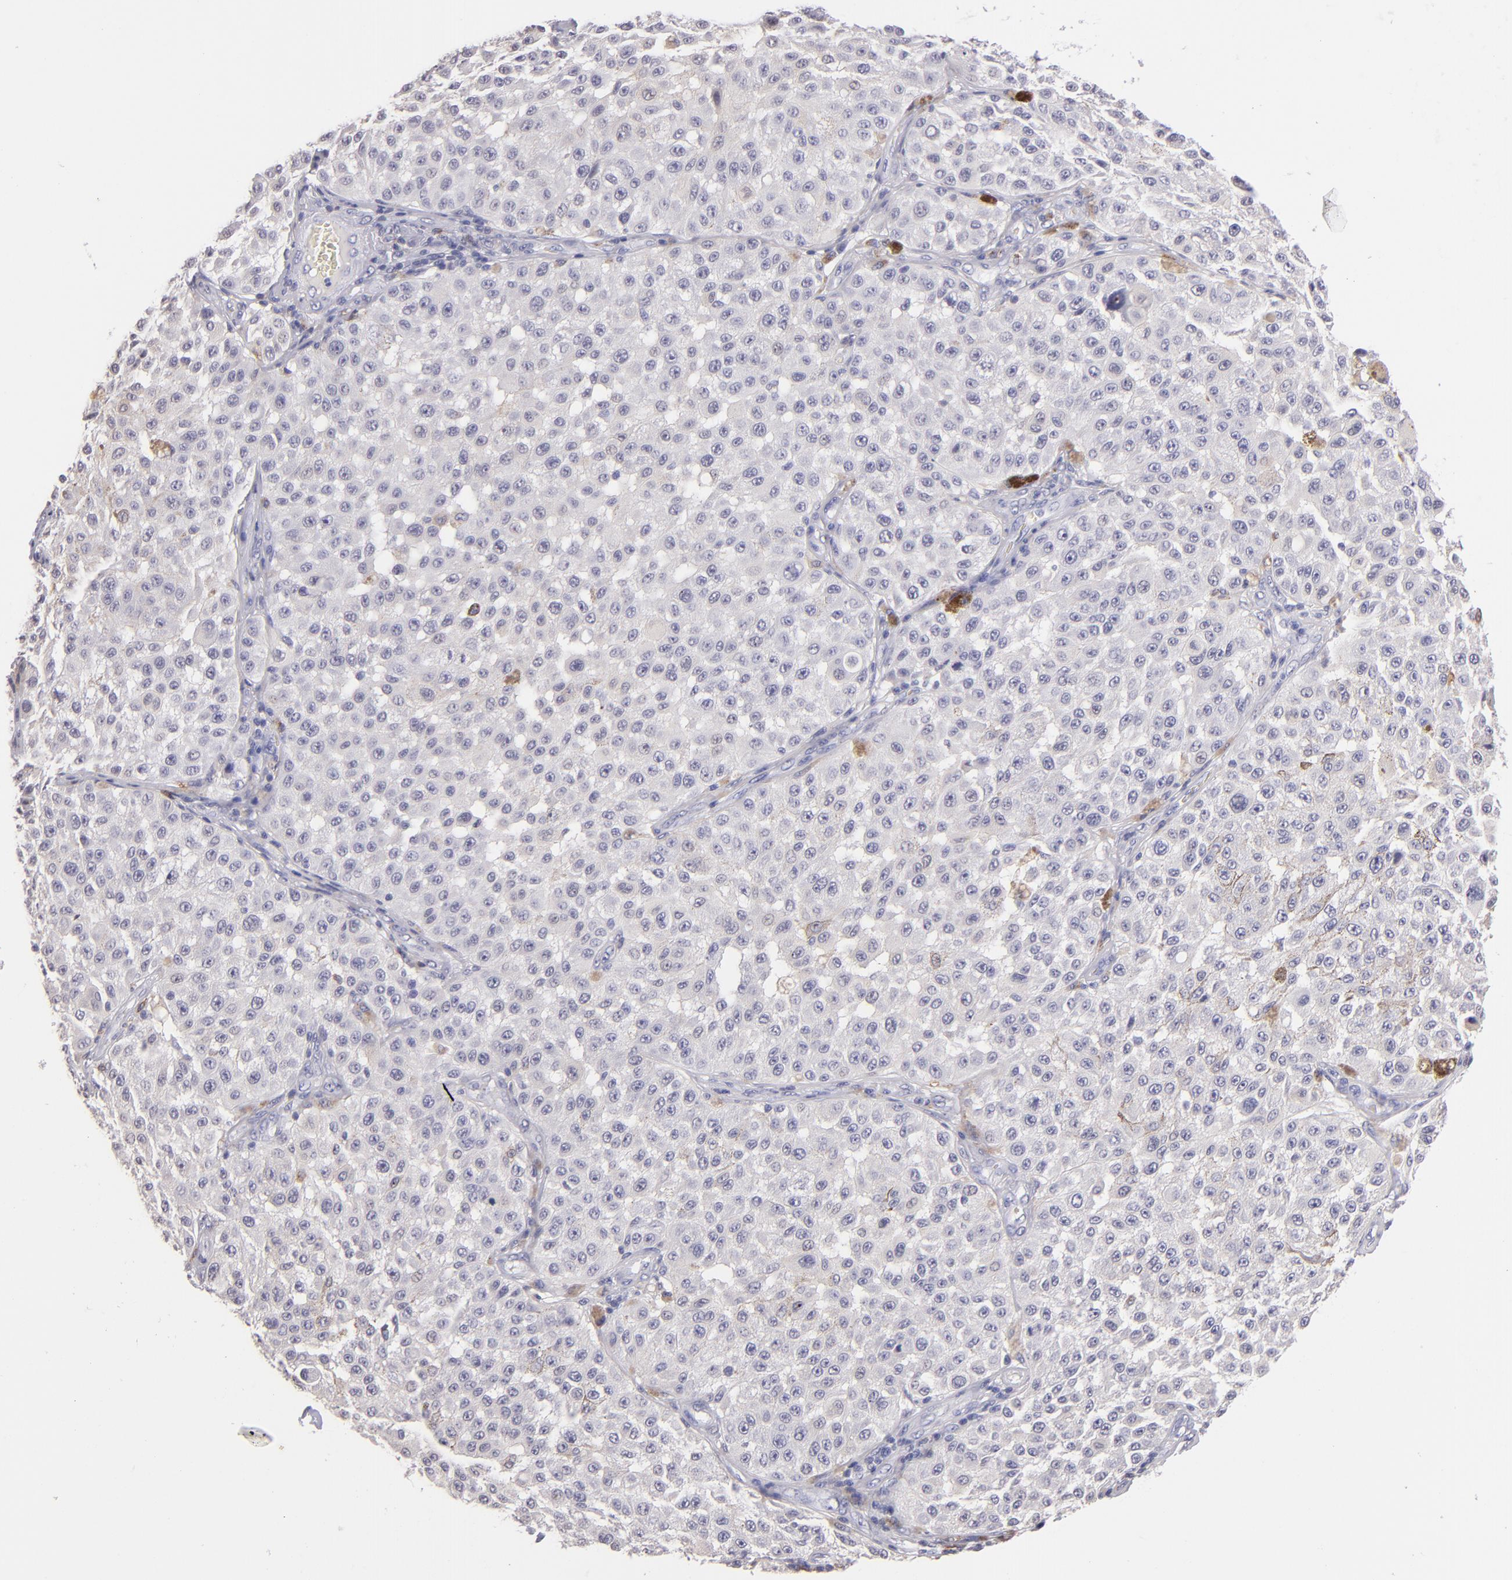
{"staining": {"intensity": "negative", "quantity": "none", "location": "none"}, "tissue": "melanoma", "cell_type": "Tumor cells", "image_type": "cancer", "snomed": [{"axis": "morphology", "description": "Malignant melanoma, NOS"}, {"axis": "topography", "description": "Skin"}], "caption": "Protein analysis of malignant melanoma exhibits no significant positivity in tumor cells.", "gene": "IL2RA", "patient": {"sex": "female", "age": 64}}